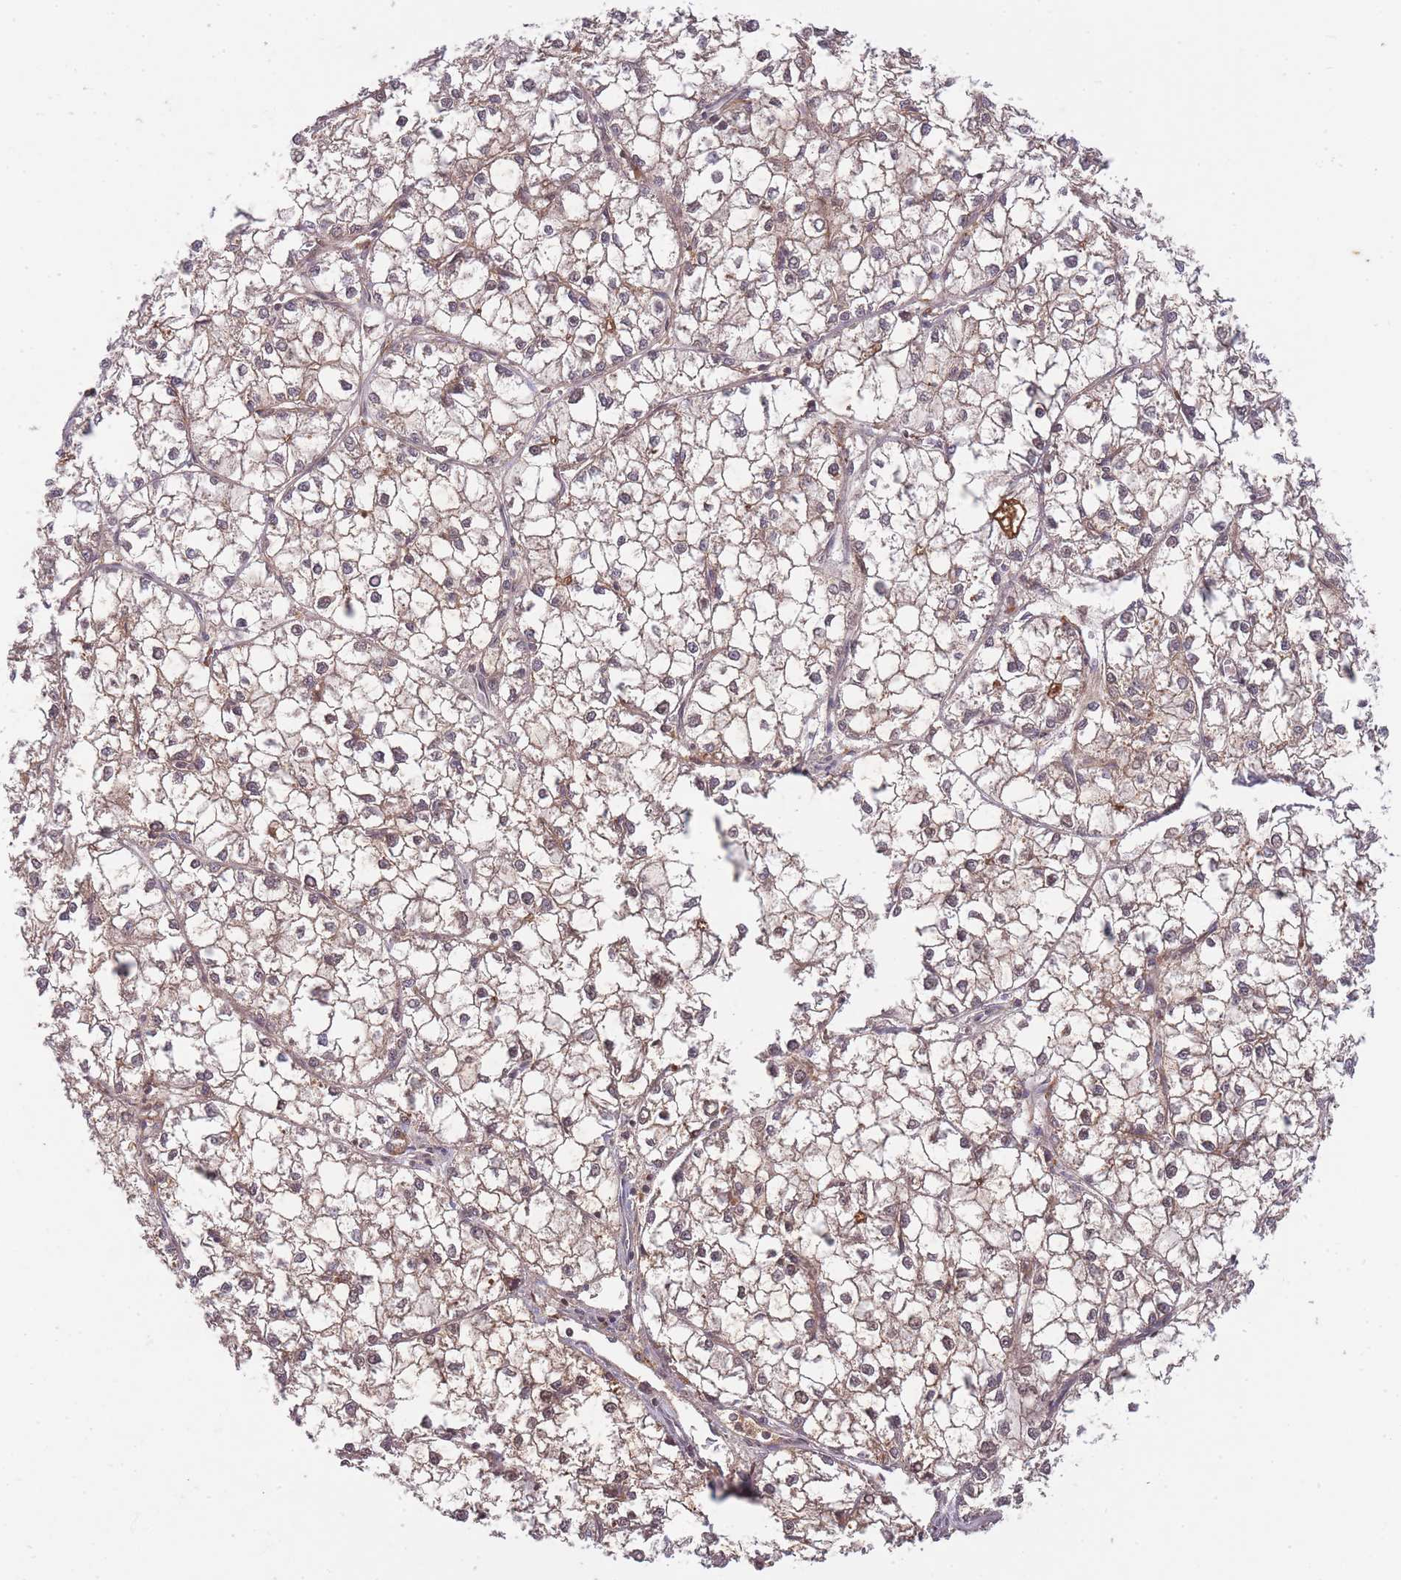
{"staining": {"intensity": "weak", "quantity": ">75%", "location": "cytoplasmic/membranous"}, "tissue": "liver cancer", "cell_type": "Tumor cells", "image_type": "cancer", "snomed": [{"axis": "morphology", "description": "Carcinoma, Hepatocellular, NOS"}, {"axis": "topography", "description": "Liver"}], "caption": "Weak cytoplasmic/membranous staining for a protein is present in about >75% of tumor cells of liver hepatocellular carcinoma using immunohistochemistry (IHC).", "gene": "RALGDS", "patient": {"sex": "female", "age": 43}}